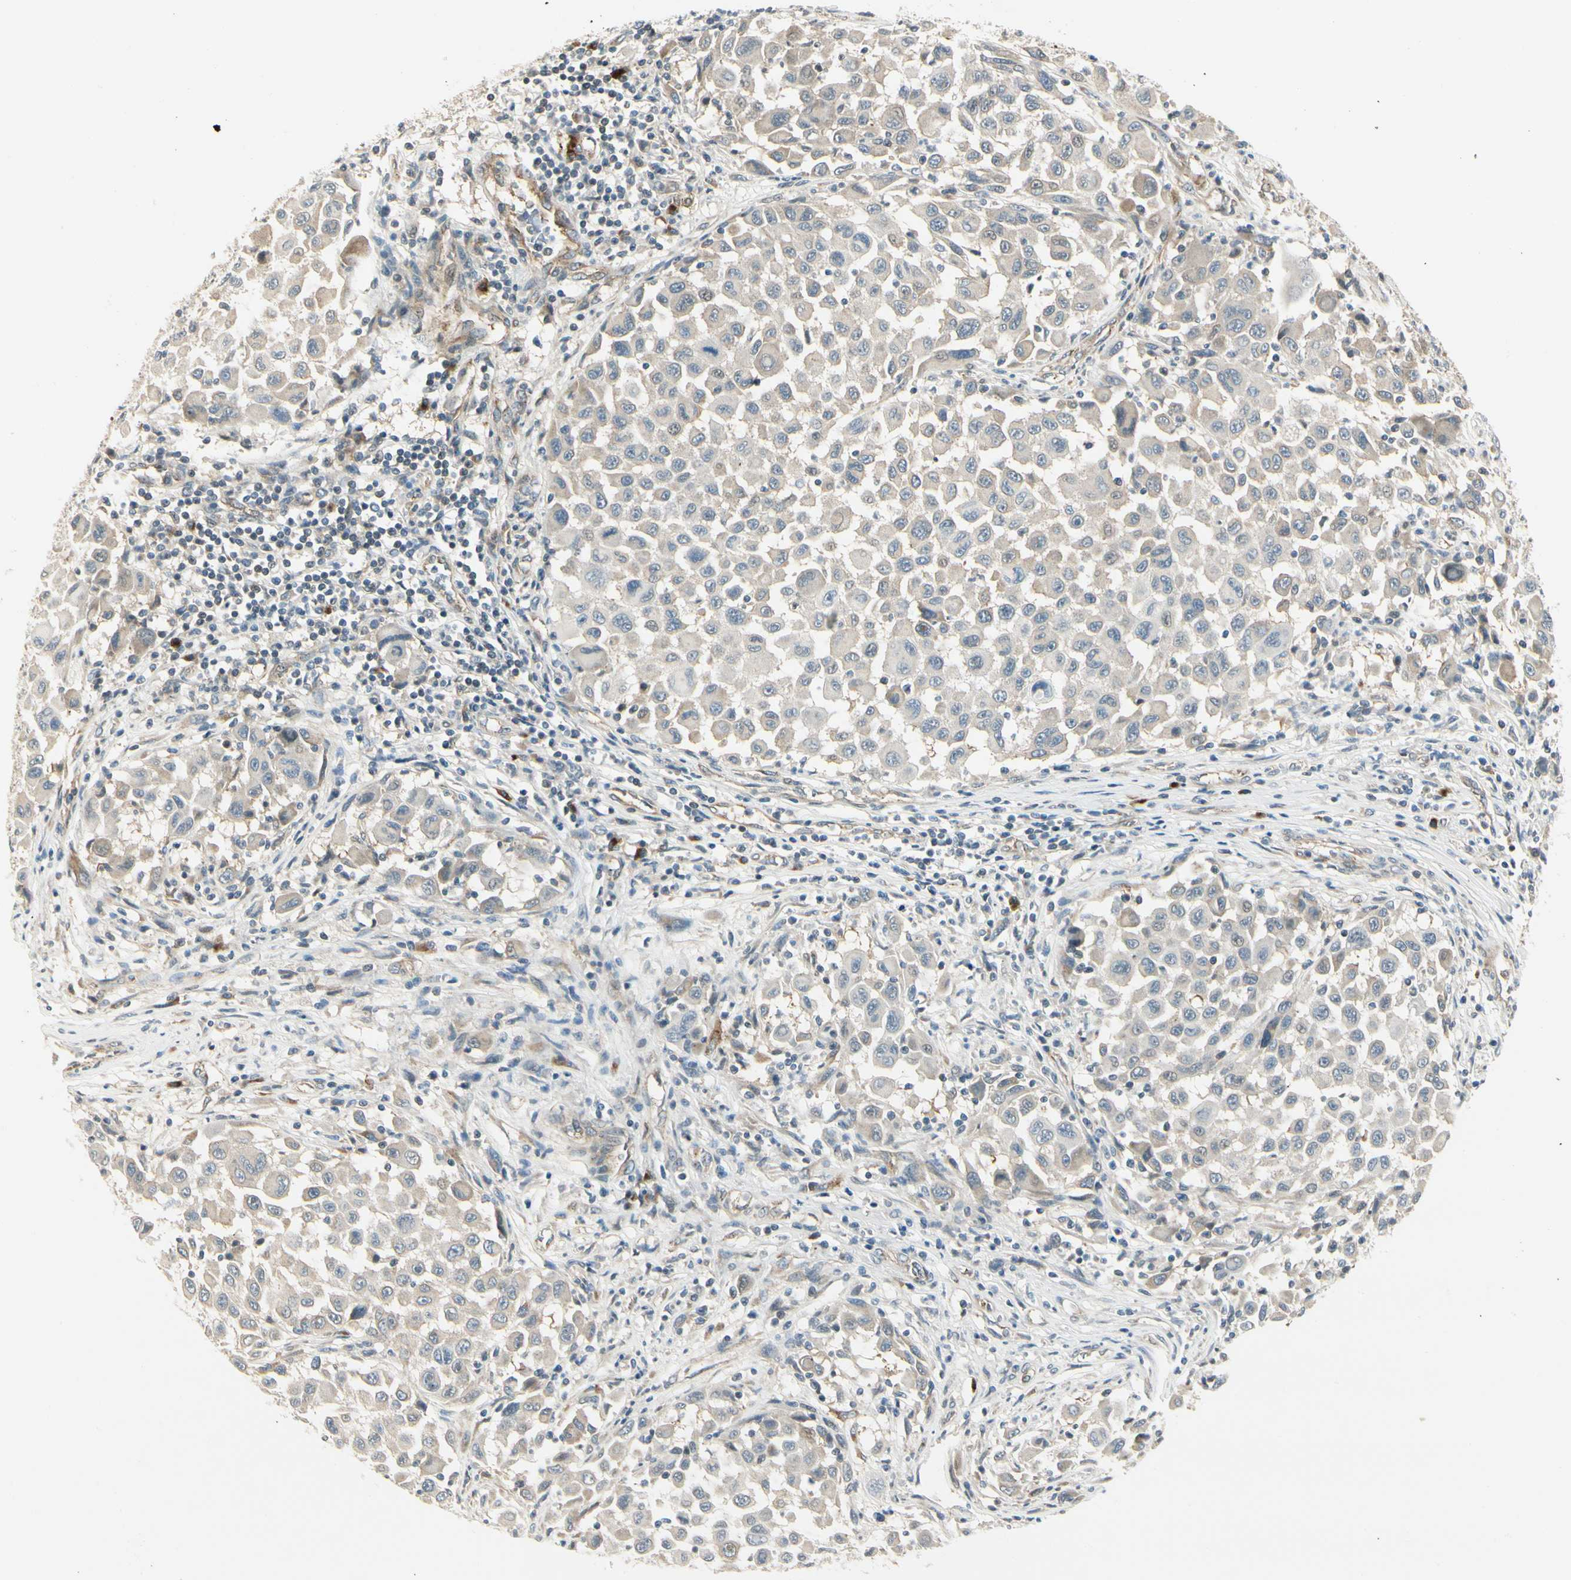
{"staining": {"intensity": "weak", "quantity": ">75%", "location": "cytoplasmic/membranous"}, "tissue": "melanoma", "cell_type": "Tumor cells", "image_type": "cancer", "snomed": [{"axis": "morphology", "description": "Malignant melanoma, Metastatic site"}, {"axis": "topography", "description": "Lymph node"}], "caption": "DAB (3,3'-diaminobenzidine) immunohistochemical staining of malignant melanoma (metastatic site) displays weak cytoplasmic/membranous protein expression in approximately >75% of tumor cells.", "gene": "MANSC1", "patient": {"sex": "male", "age": 61}}